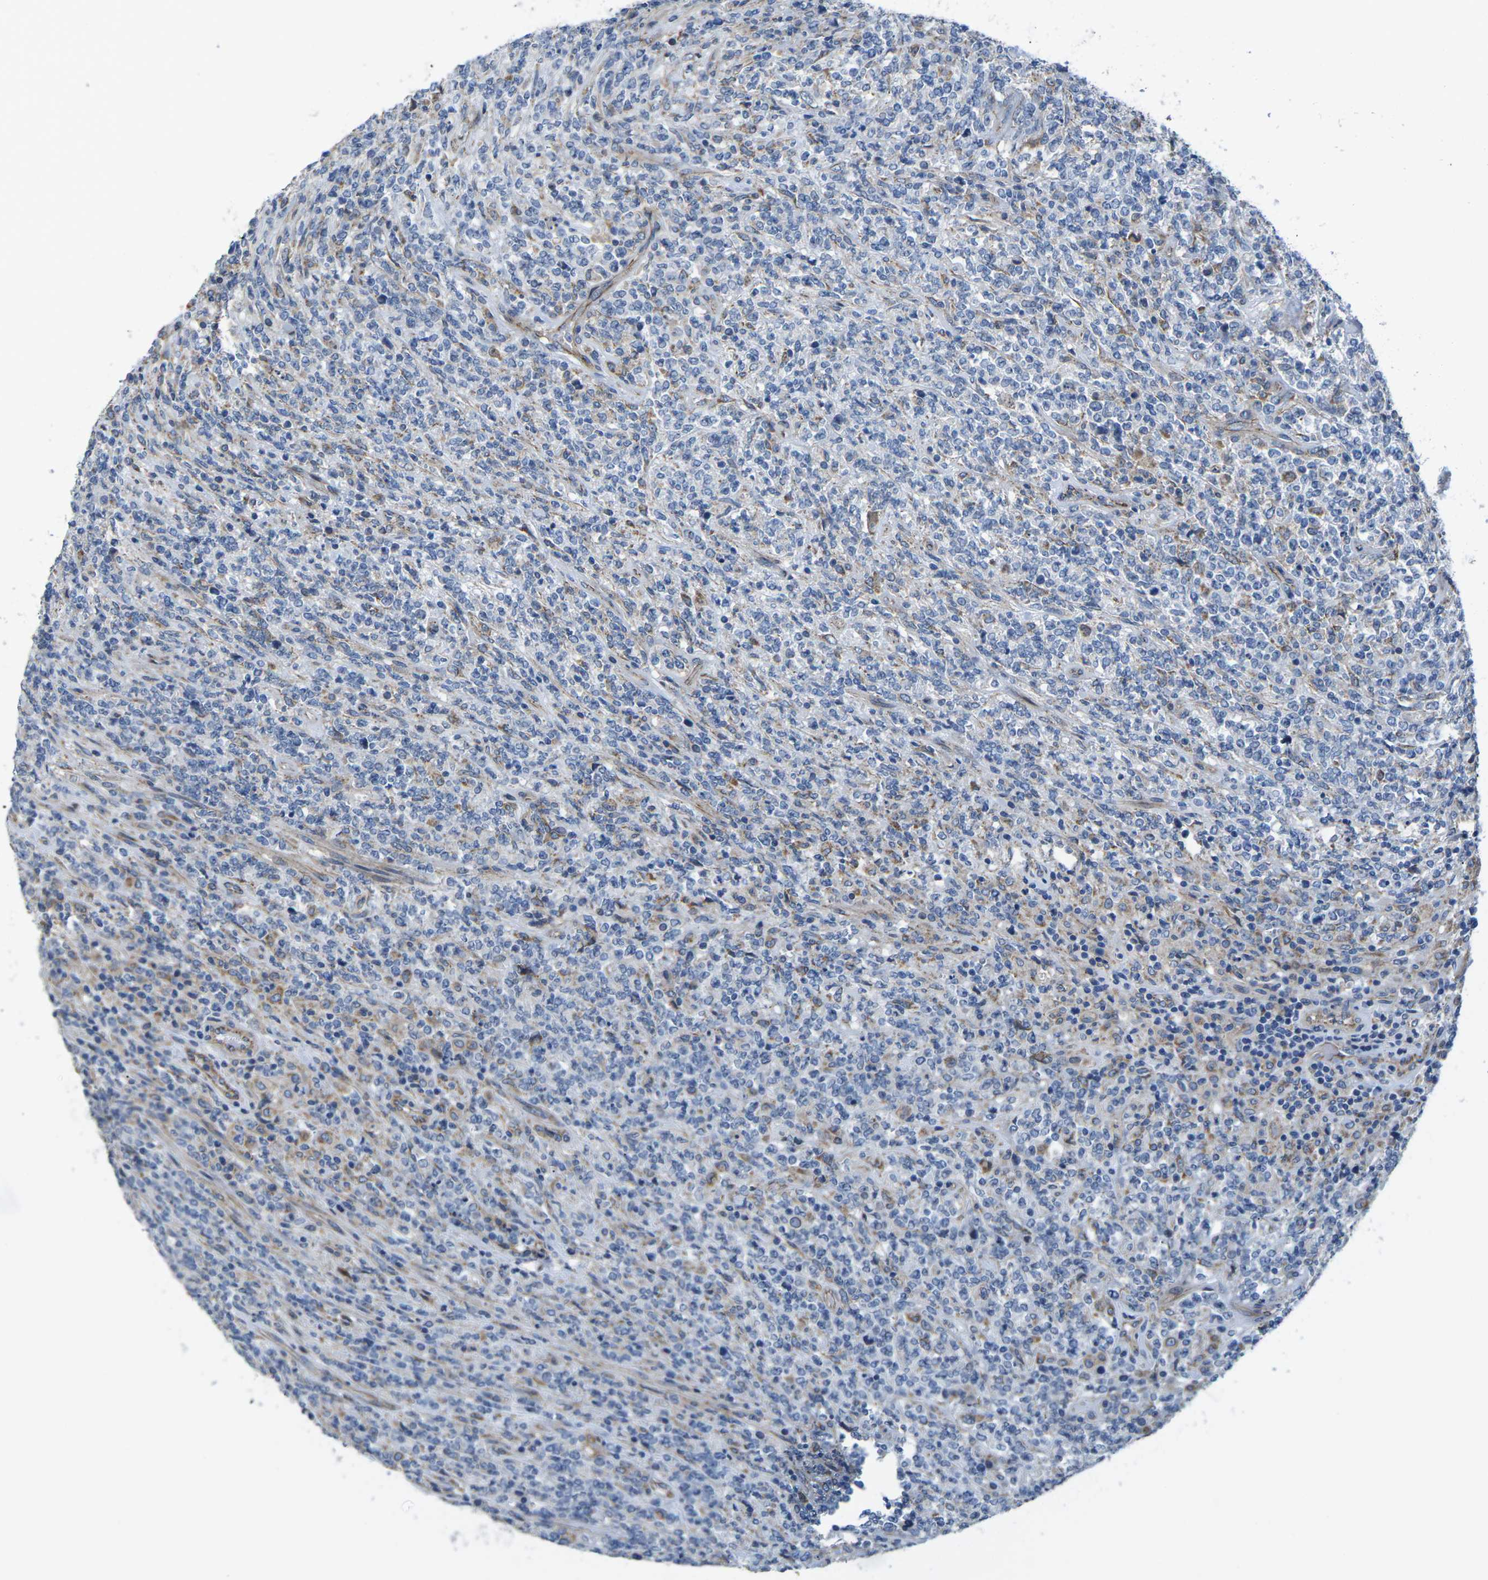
{"staining": {"intensity": "weak", "quantity": "<25%", "location": "cytoplasmic/membranous"}, "tissue": "lymphoma", "cell_type": "Tumor cells", "image_type": "cancer", "snomed": [{"axis": "morphology", "description": "Malignant lymphoma, non-Hodgkin's type, High grade"}, {"axis": "topography", "description": "Soft tissue"}], "caption": "There is no significant positivity in tumor cells of high-grade malignant lymphoma, non-Hodgkin's type.", "gene": "CTNND1", "patient": {"sex": "male", "age": 18}}